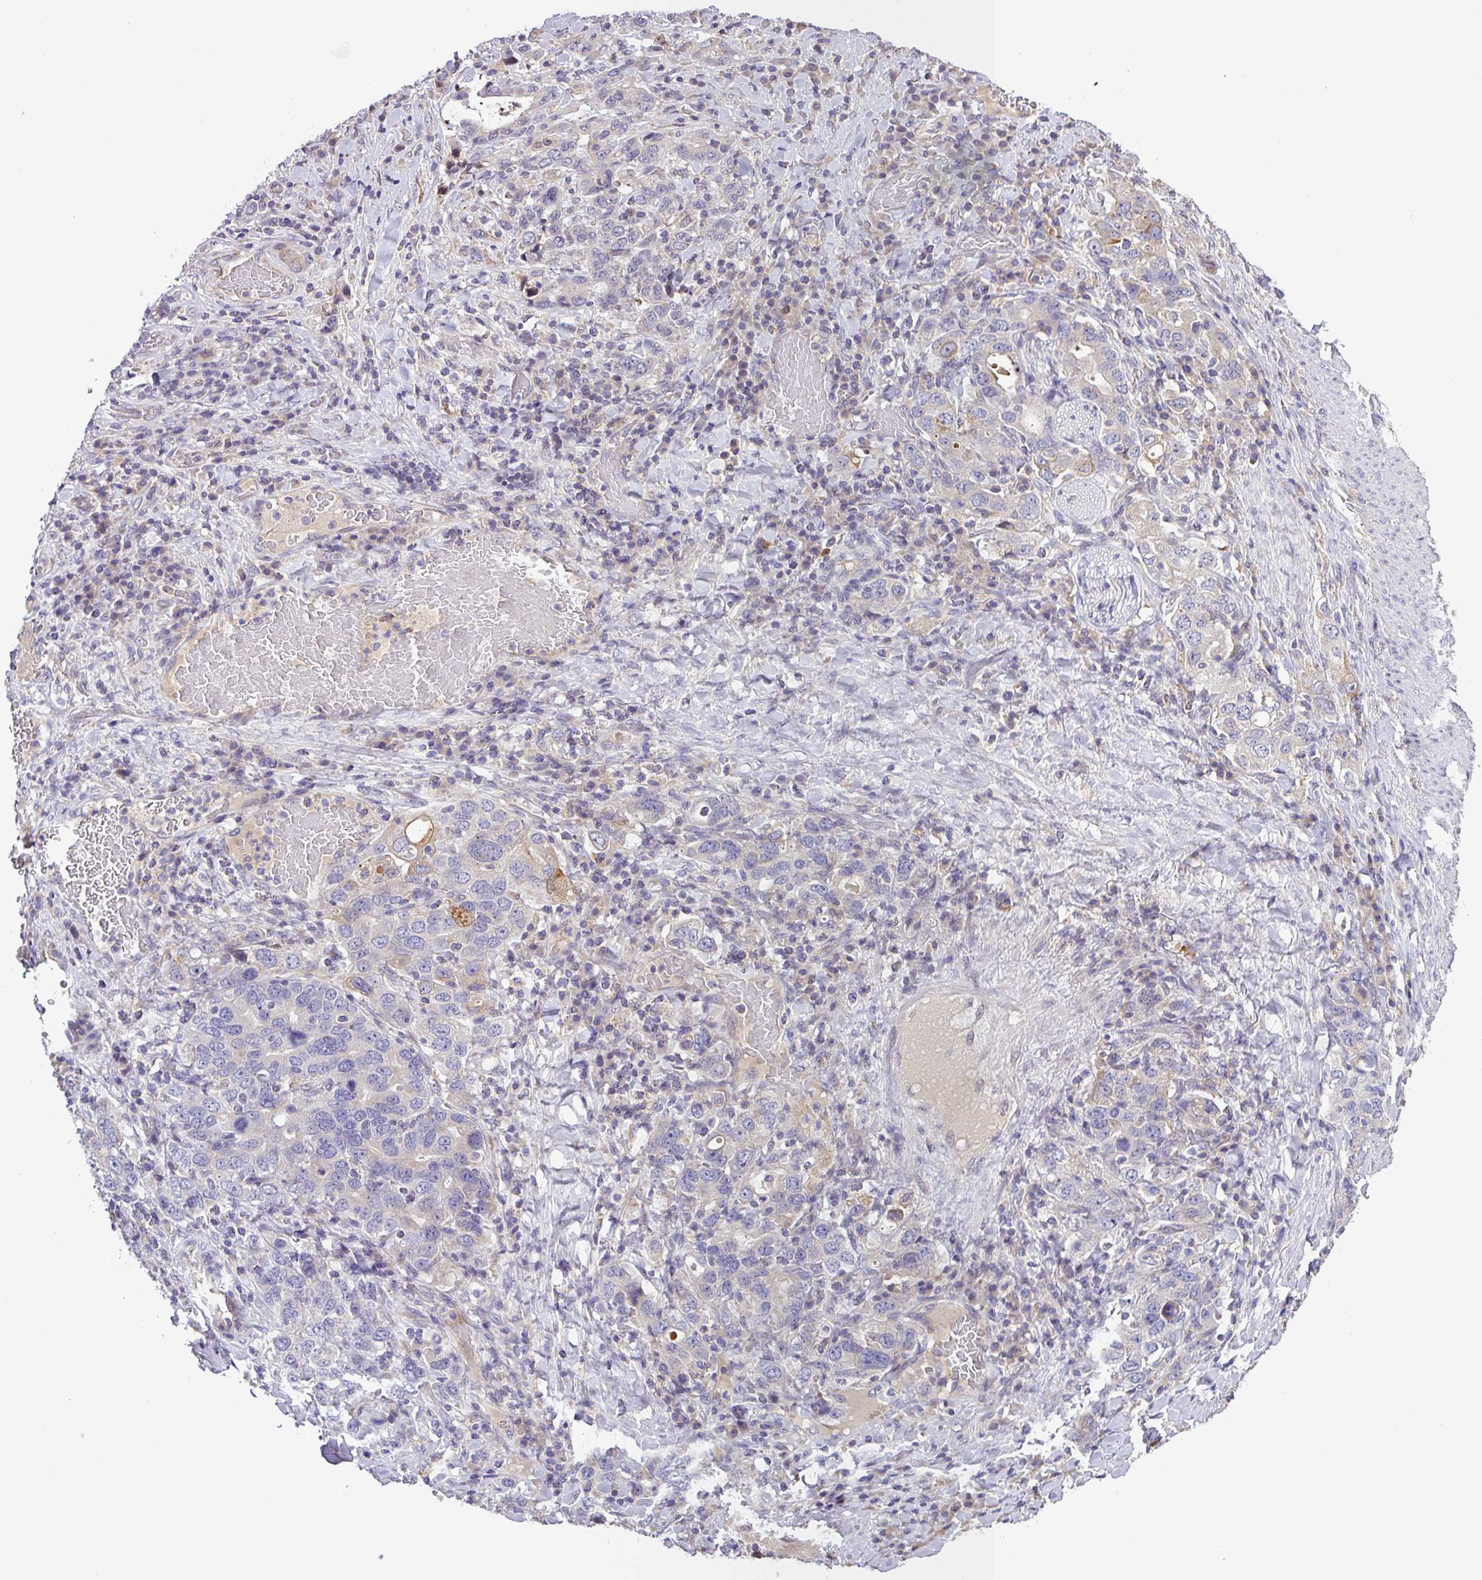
{"staining": {"intensity": "negative", "quantity": "none", "location": "none"}, "tissue": "stomach cancer", "cell_type": "Tumor cells", "image_type": "cancer", "snomed": [{"axis": "morphology", "description": "Adenocarcinoma, NOS"}, {"axis": "topography", "description": "Stomach, upper"}, {"axis": "topography", "description": "Stomach"}], "caption": "Human stomach cancer (adenocarcinoma) stained for a protein using immunohistochemistry (IHC) shows no positivity in tumor cells.", "gene": "SFTPB", "patient": {"sex": "male", "age": 62}}